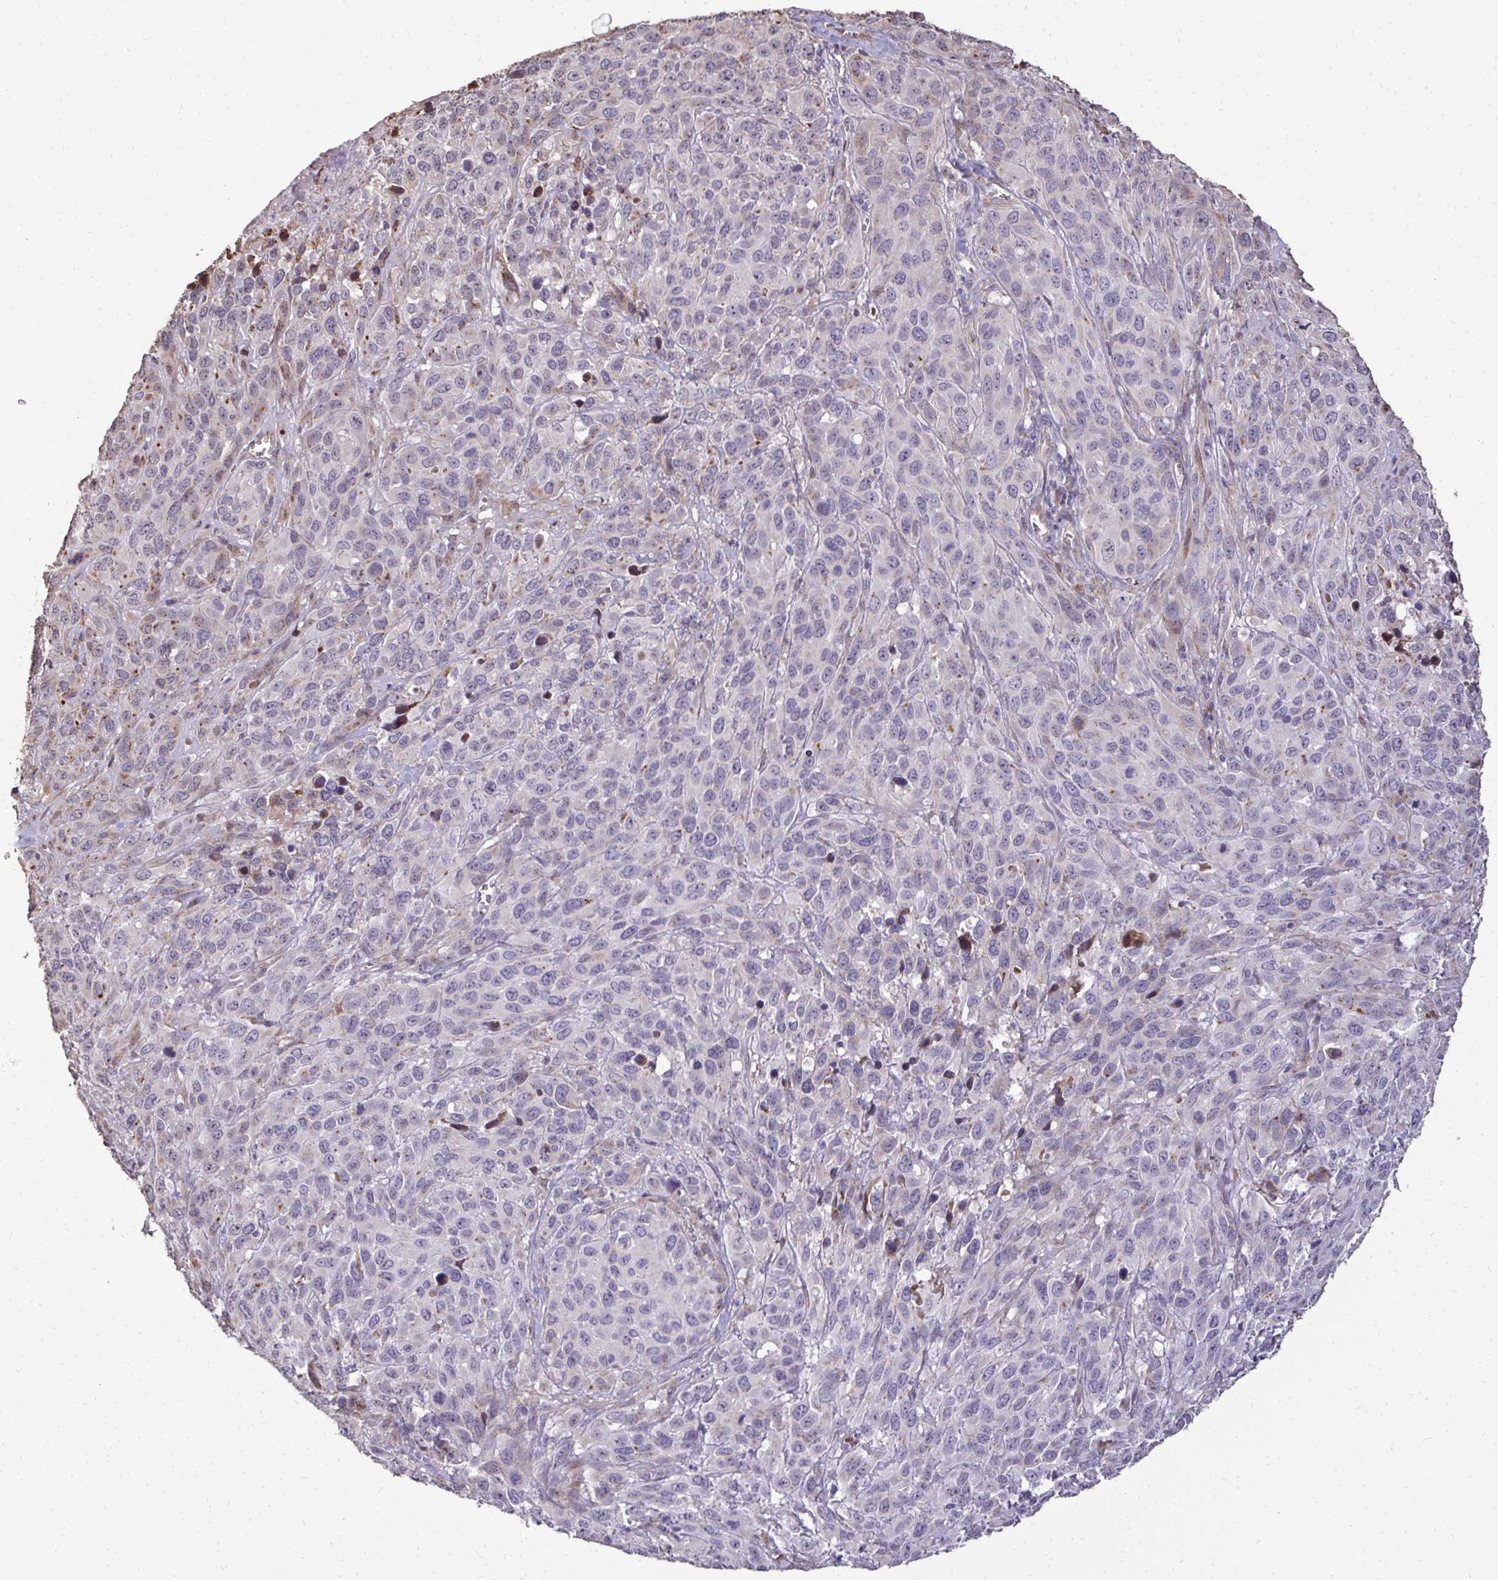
{"staining": {"intensity": "negative", "quantity": "none", "location": "none"}, "tissue": "cervical cancer", "cell_type": "Tumor cells", "image_type": "cancer", "snomed": [{"axis": "morphology", "description": "Normal tissue, NOS"}, {"axis": "morphology", "description": "Squamous cell carcinoma, NOS"}, {"axis": "topography", "description": "Cervix"}], "caption": "This is an IHC photomicrograph of cervical cancer. There is no positivity in tumor cells.", "gene": "FIBCD1", "patient": {"sex": "female", "age": 51}}